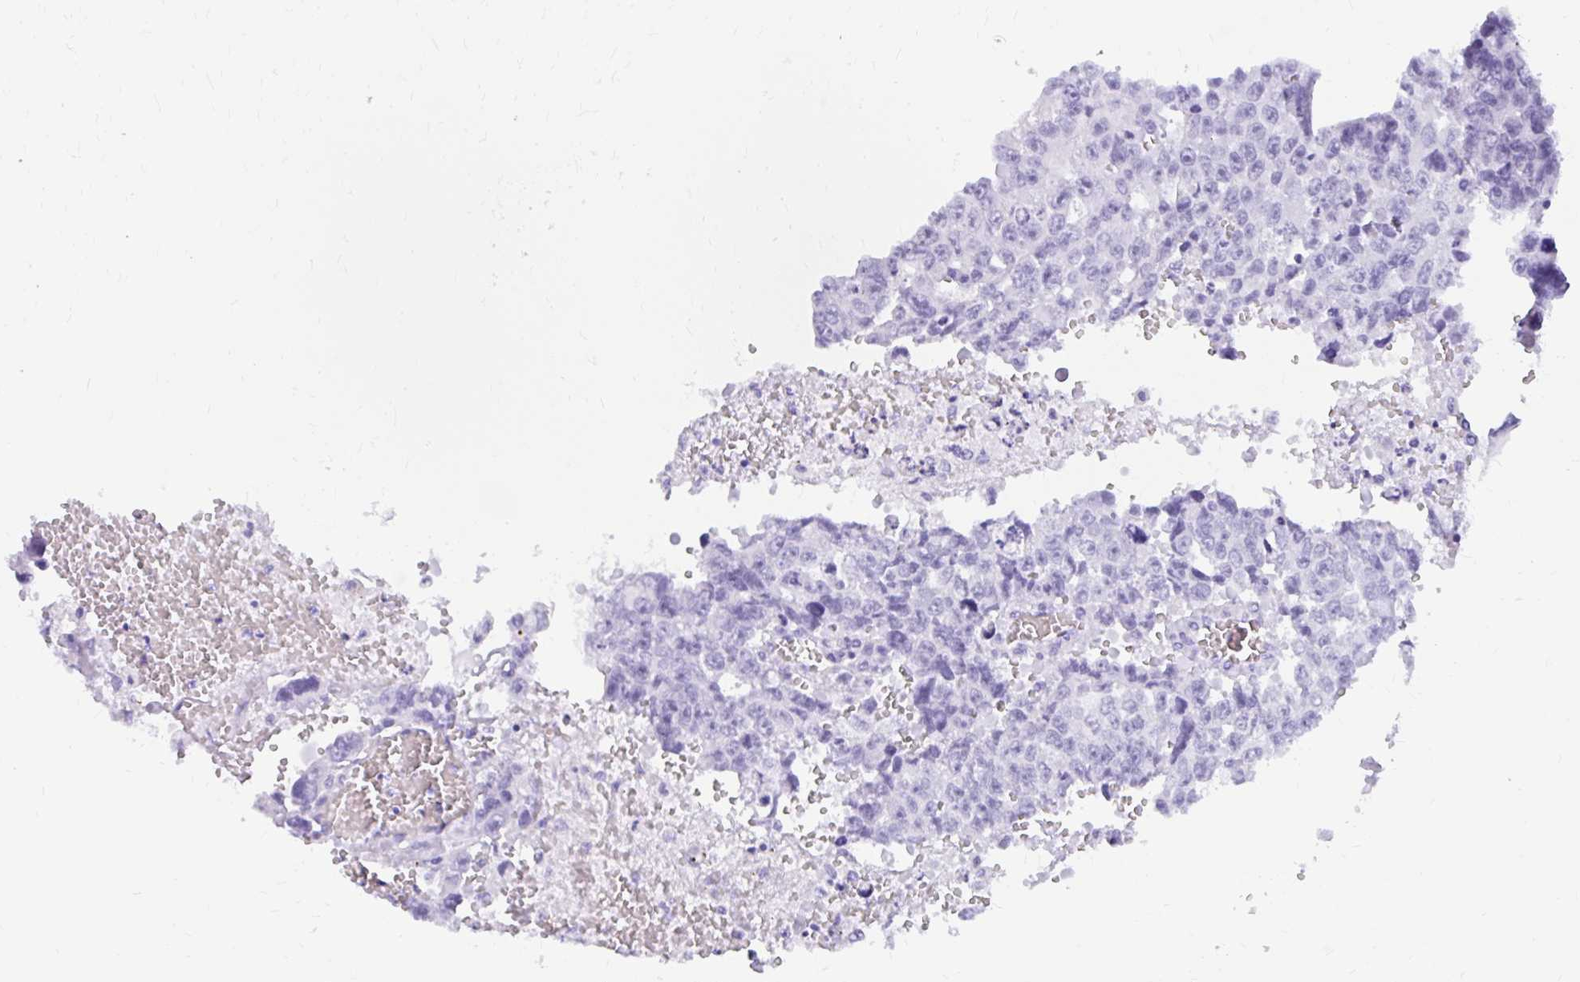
{"staining": {"intensity": "negative", "quantity": "none", "location": "none"}, "tissue": "testis cancer", "cell_type": "Tumor cells", "image_type": "cancer", "snomed": [{"axis": "morphology", "description": "Seminoma, NOS"}, {"axis": "topography", "description": "Testis"}], "caption": "DAB immunohistochemical staining of seminoma (testis) demonstrates no significant expression in tumor cells.", "gene": "NSG2", "patient": {"sex": "male", "age": 26}}